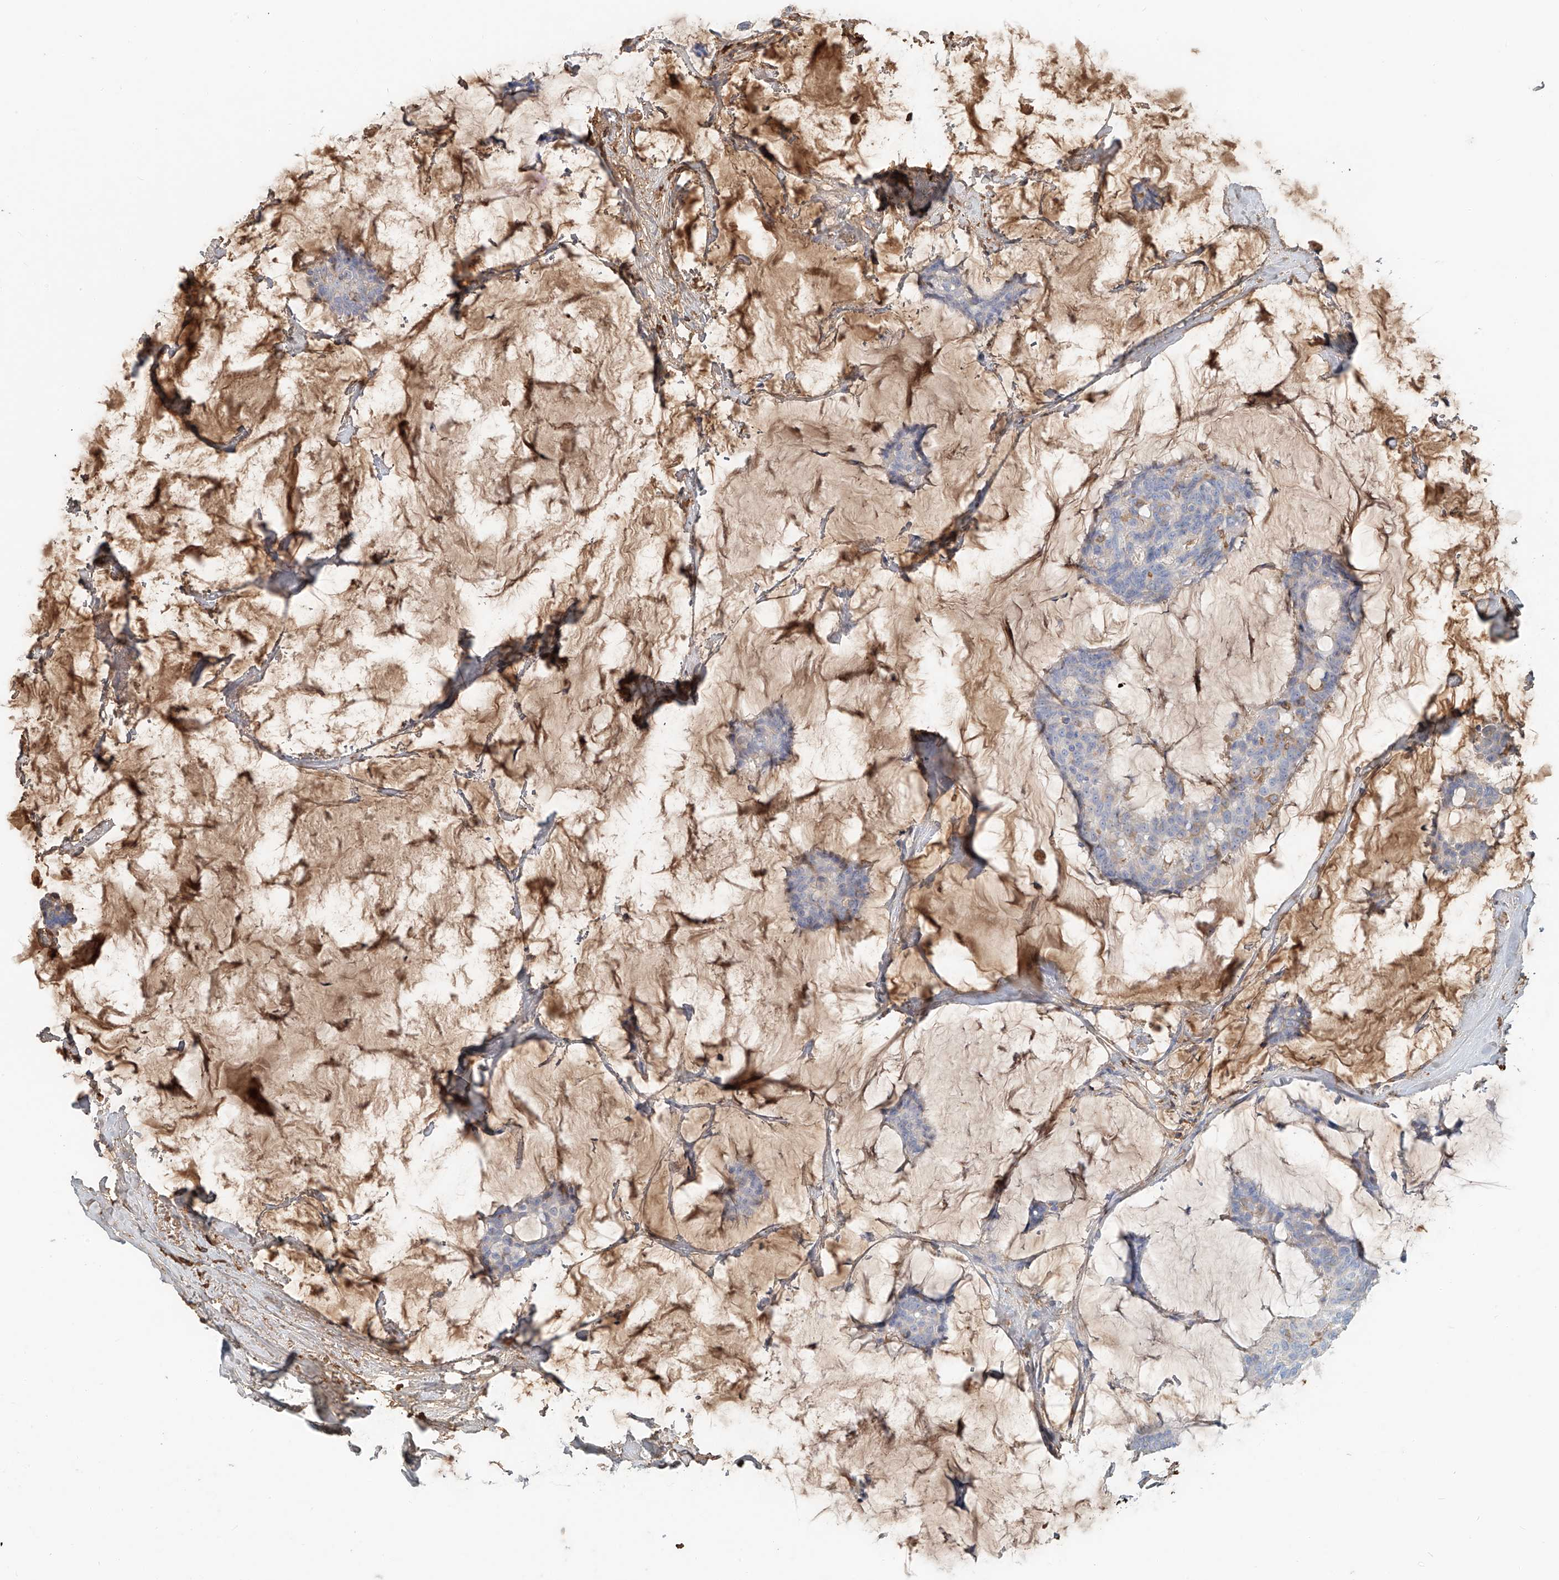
{"staining": {"intensity": "negative", "quantity": "none", "location": "none"}, "tissue": "breast cancer", "cell_type": "Tumor cells", "image_type": "cancer", "snomed": [{"axis": "morphology", "description": "Duct carcinoma"}, {"axis": "topography", "description": "Breast"}], "caption": "This is an immunohistochemistry (IHC) histopathology image of human breast cancer. There is no expression in tumor cells.", "gene": "ZFP30", "patient": {"sex": "female", "age": 93}}